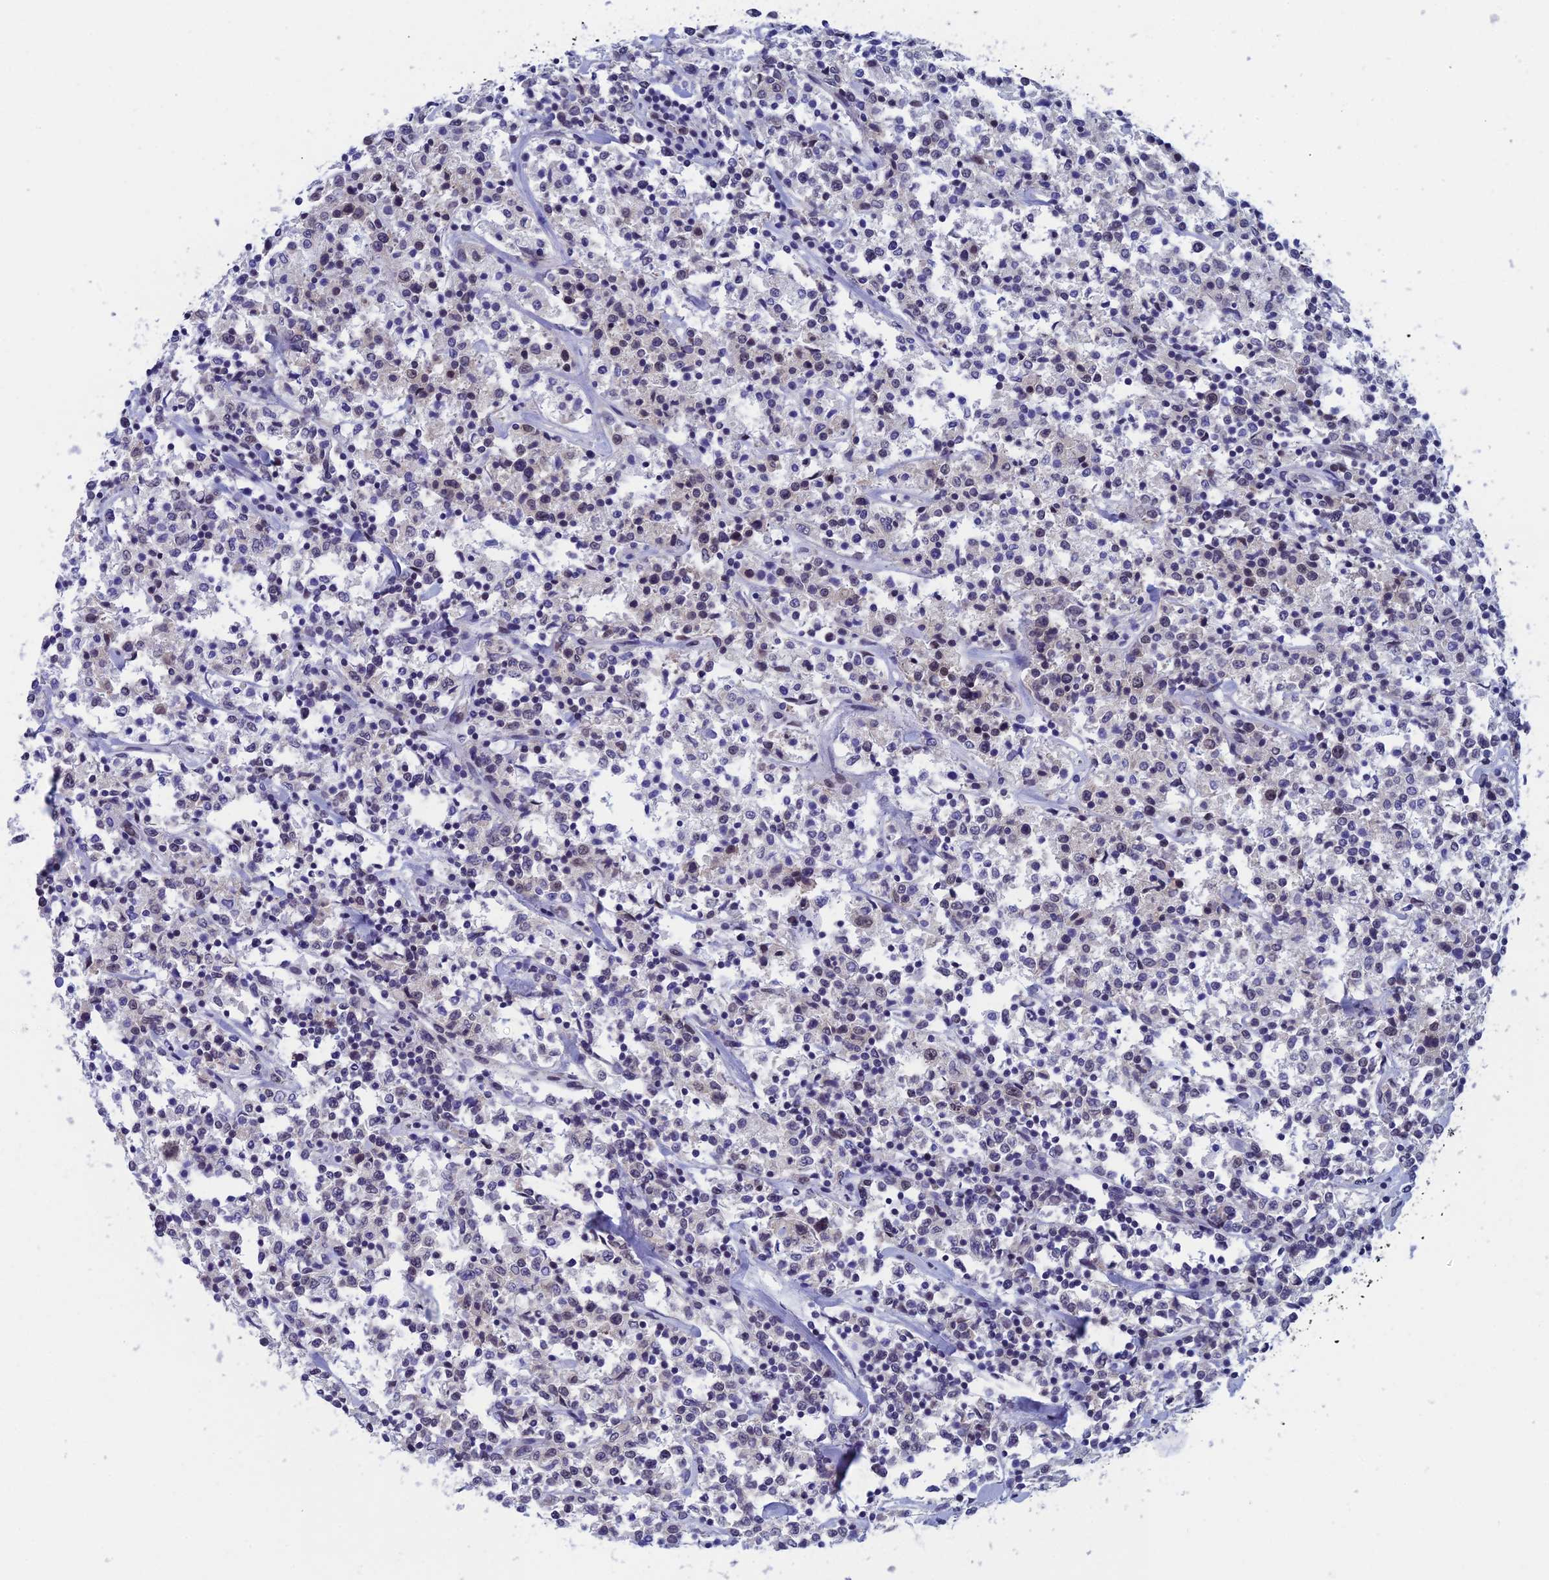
{"staining": {"intensity": "negative", "quantity": "none", "location": "none"}, "tissue": "lymphoma", "cell_type": "Tumor cells", "image_type": "cancer", "snomed": [{"axis": "morphology", "description": "Malignant lymphoma, non-Hodgkin's type, Low grade"}, {"axis": "topography", "description": "Small intestine"}], "caption": "Immunohistochemistry (IHC) of low-grade malignant lymphoma, non-Hodgkin's type shows no expression in tumor cells.", "gene": "NABP2", "patient": {"sex": "female", "age": 59}}